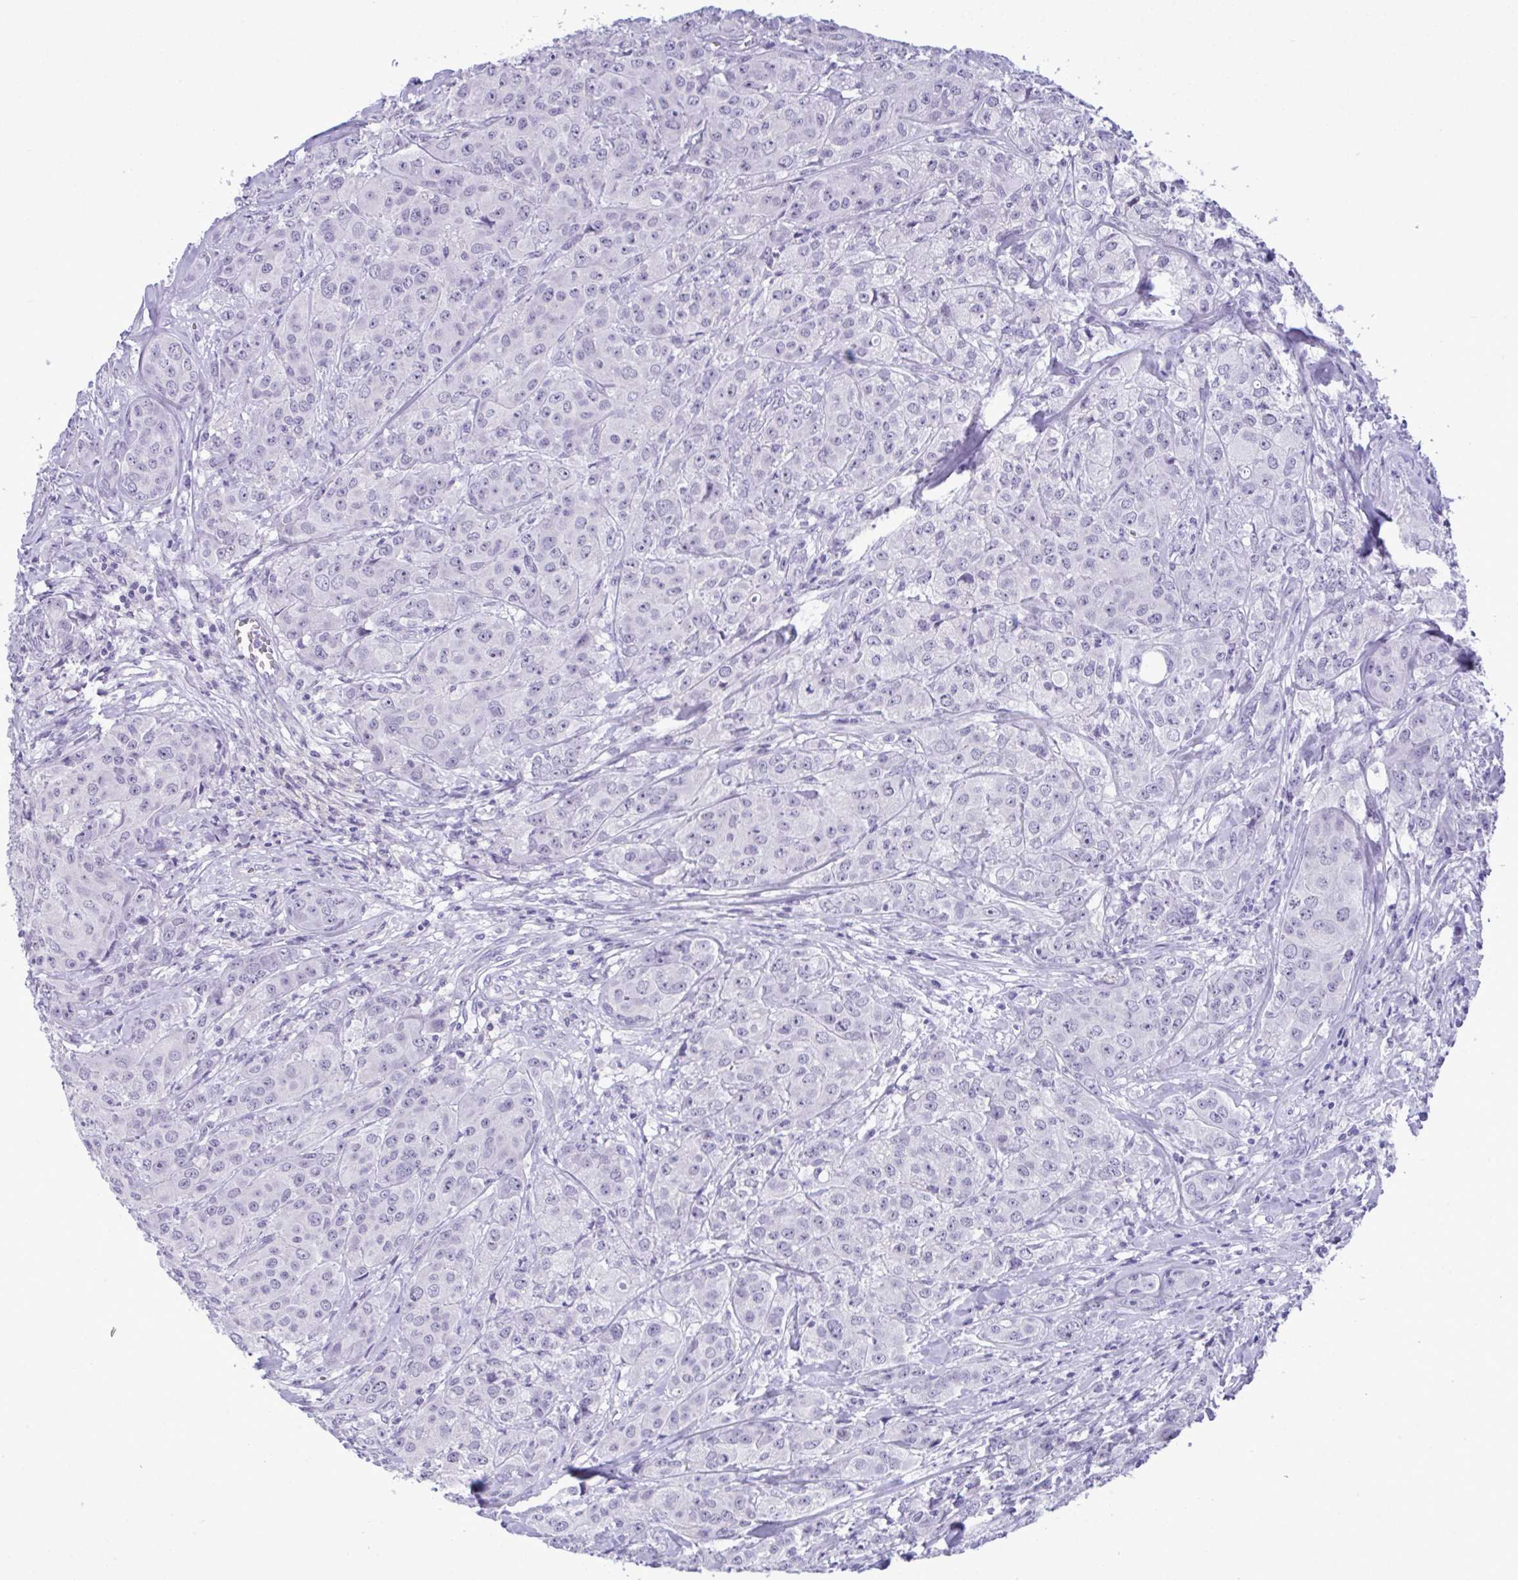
{"staining": {"intensity": "negative", "quantity": "none", "location": "none"}, "tissue": "breast cancer", "cell_type": "Tumor cells", "image_type": "cancer", "snomed": [{"axis": "morphology", "description": "Normal tissue, NOS"}, {"axis": "morphology", "description": "Duct carcinoma"}, {"axis": "topography", "description": "Breast"}], "caption": "Tumor cells show no significant protein staining in breast cancer (intraductal carcinoma). (Brightfield microscopy of DAB (3,3'-diaminobenzidine) immunohistochemistry at high magnification).", "gene": "YBX2", "patient": {"sex": "female", "age": 43}}